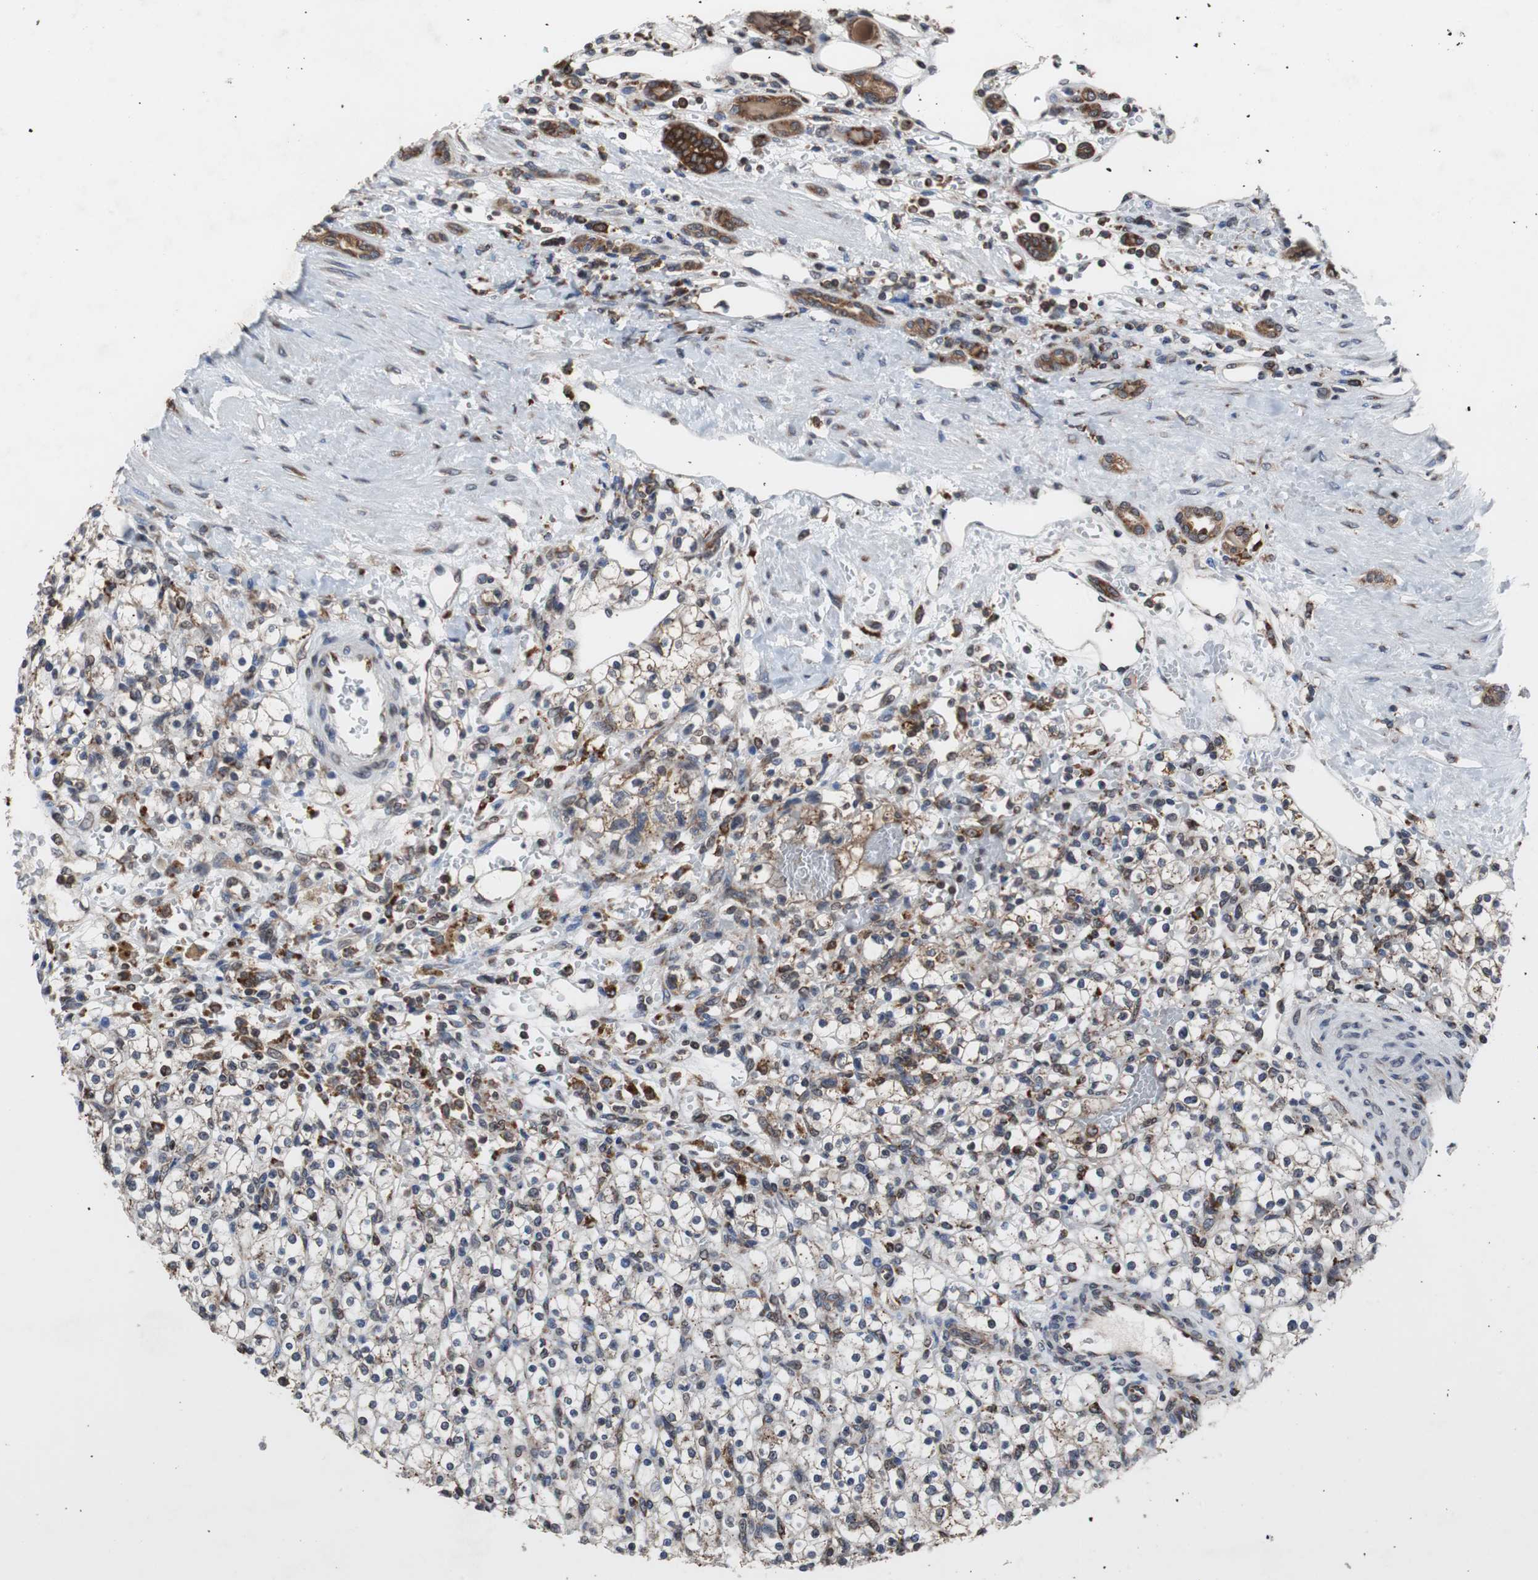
{"staining": {"intensity": "moderate", "quantity": "<25%", "location": "cytoplasmic/membranous,nuclear"}, "tissue": "renal cancer", "cell_type": "Tumor cells", "image_type": "cancer", "snomed": [{"axis": "morphology", "description": "Normal tissue, NOS"}, {"axis": "morphology", "description": "Adenocarcinoma, NOS"}, {"axis": "topography", "description": "Kidney"}], "caption": "IHC of human renal cancer (adenocarcinoma) shows low levels of moderate cytoplasmic/membranous and nuclear staining in approximately <25% of tumor cells.", "gene": "USP10", "patient": {"sex": "female", "age": 55}}